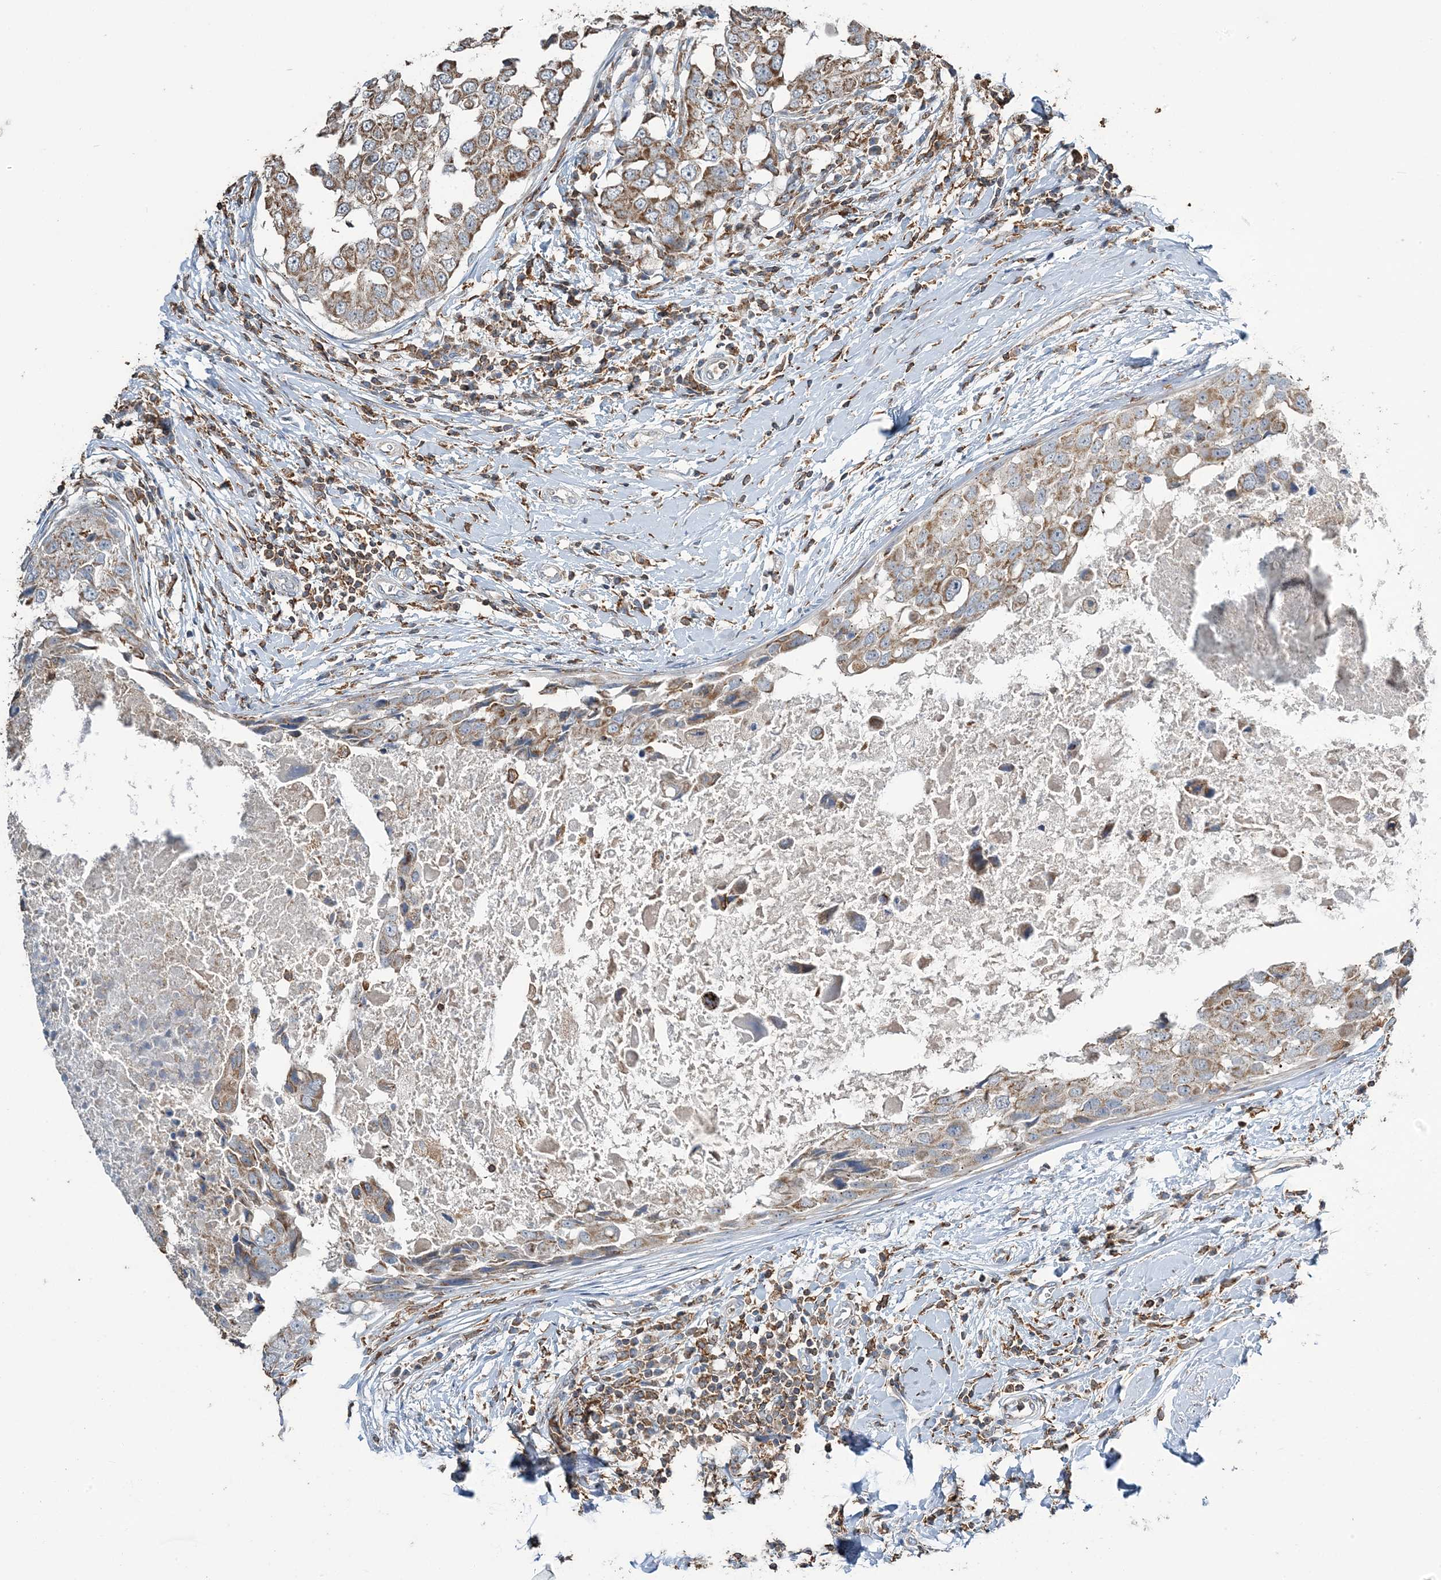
{"staining": {"intensity": "moderate", "quantity": ">75%", "location": "cytoplasmic/membranous"}, "tissue": "breast cancer", "cell_type": "Tumor cells", "image_type": "cancer", "snomed": [{"axis": "morphology", "description": "Duct carcinoma"}, {"axis": "topography", "description": "Breast"}], "caption": "Breast cancer stained with a protein marker reveals moderate staining in tumor cells.", "gene": "TMLHE", "patient": {"sex": "female", "age": 27}}